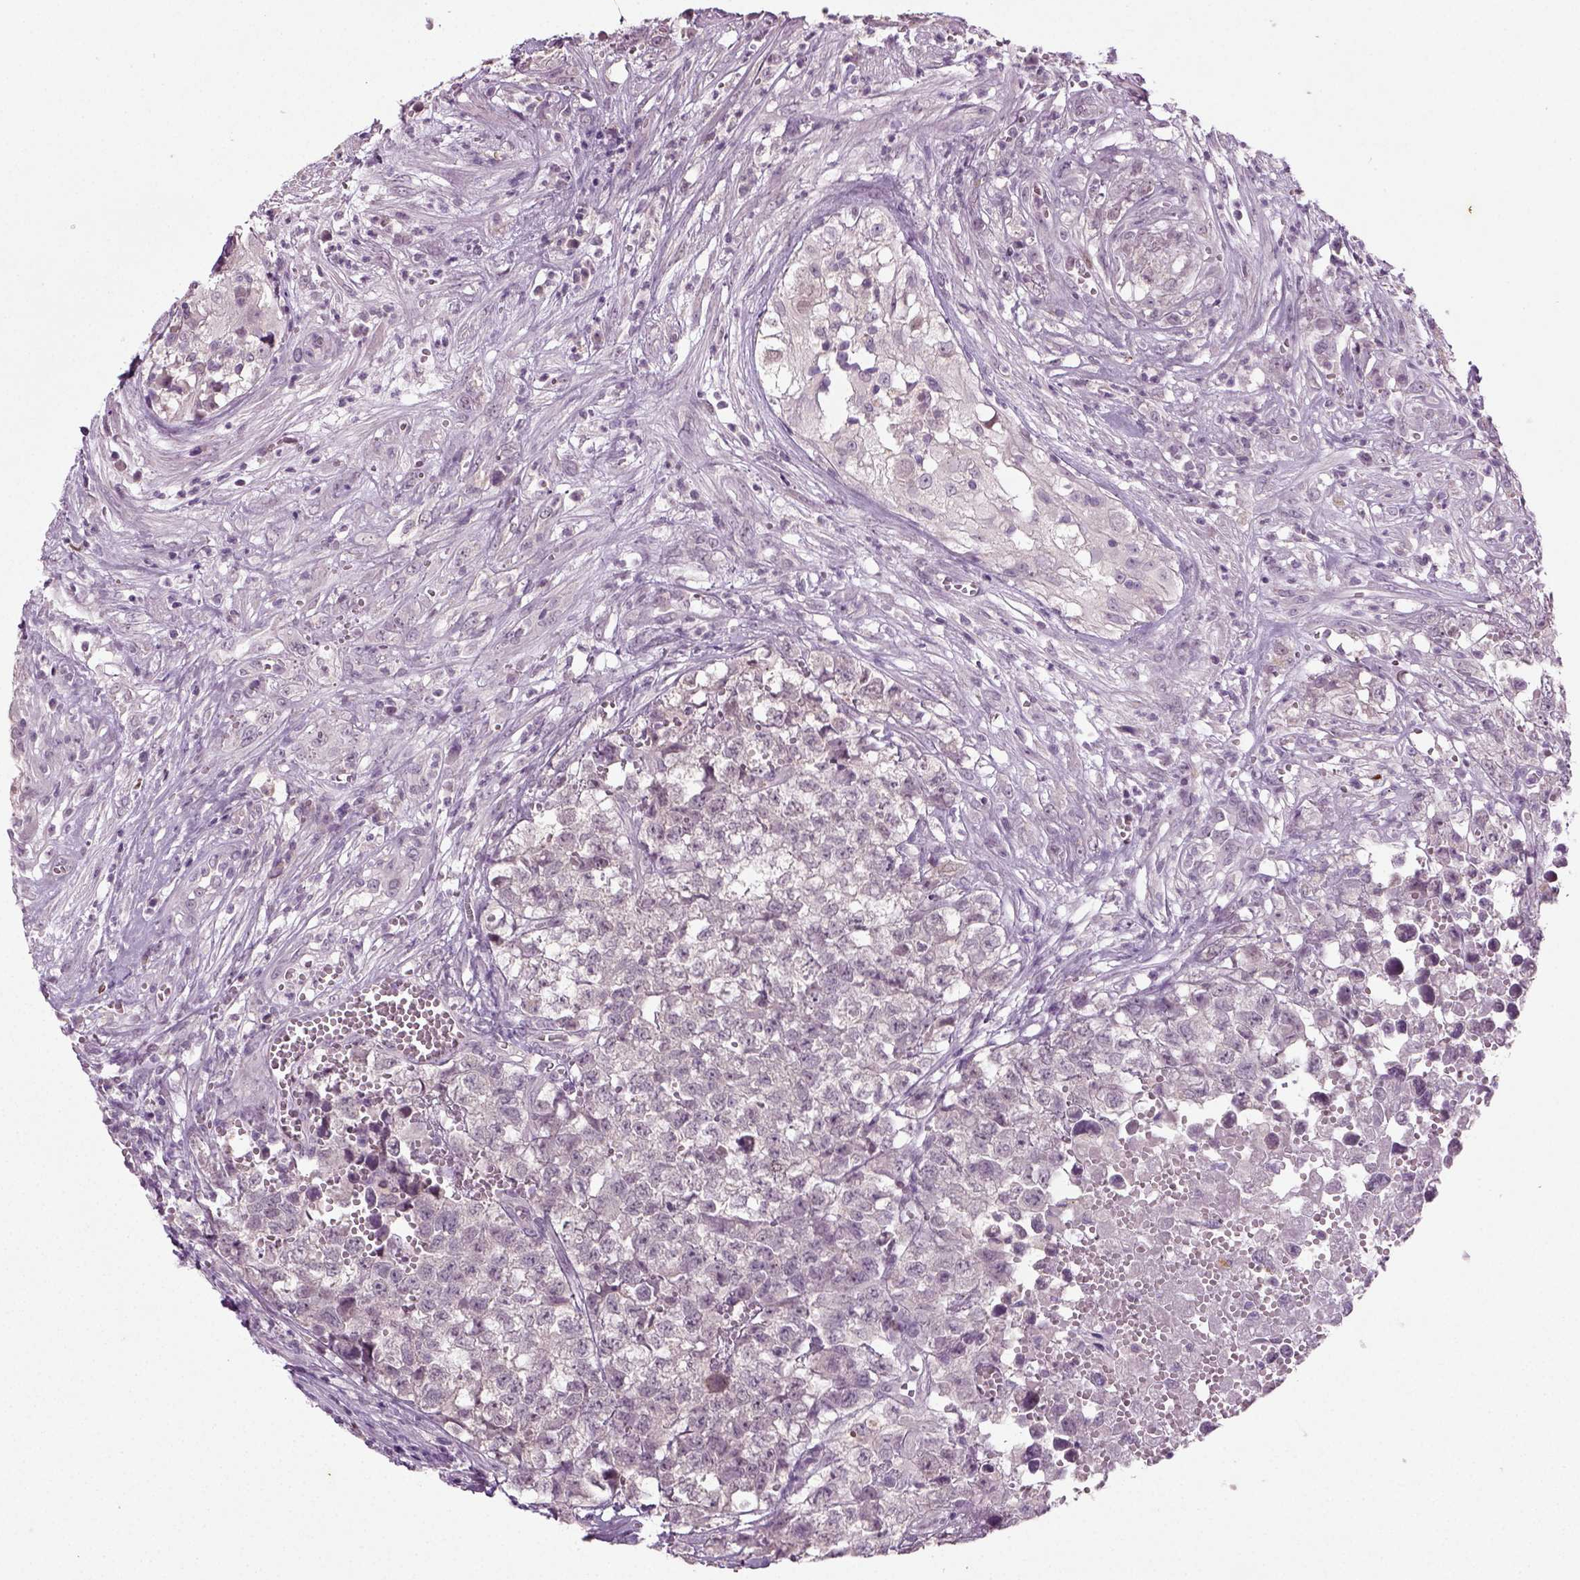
{"staining": {"intensity": "negative", "quantity": "none", "location": "none"}, "tissue": "testis cancer", "cell_type": "Tumor cells", "image_type": "cancer", "snomed": [{"axis": "morphology", "description": "Seminoma, NOS"}, {"axis": "morphology", "description": "Carcinoma, Embryonal, NOS"}, {"axis": "topography", "description": "Testis"}], "caption": "This is an immunohistochemistry (IHC) photomicrograph of testis cancer (embryonal carcinoma). There is no expression in tumor cells.", "gene": "SYNGAP1", "patient": {"sex": "male", "age": 22}}